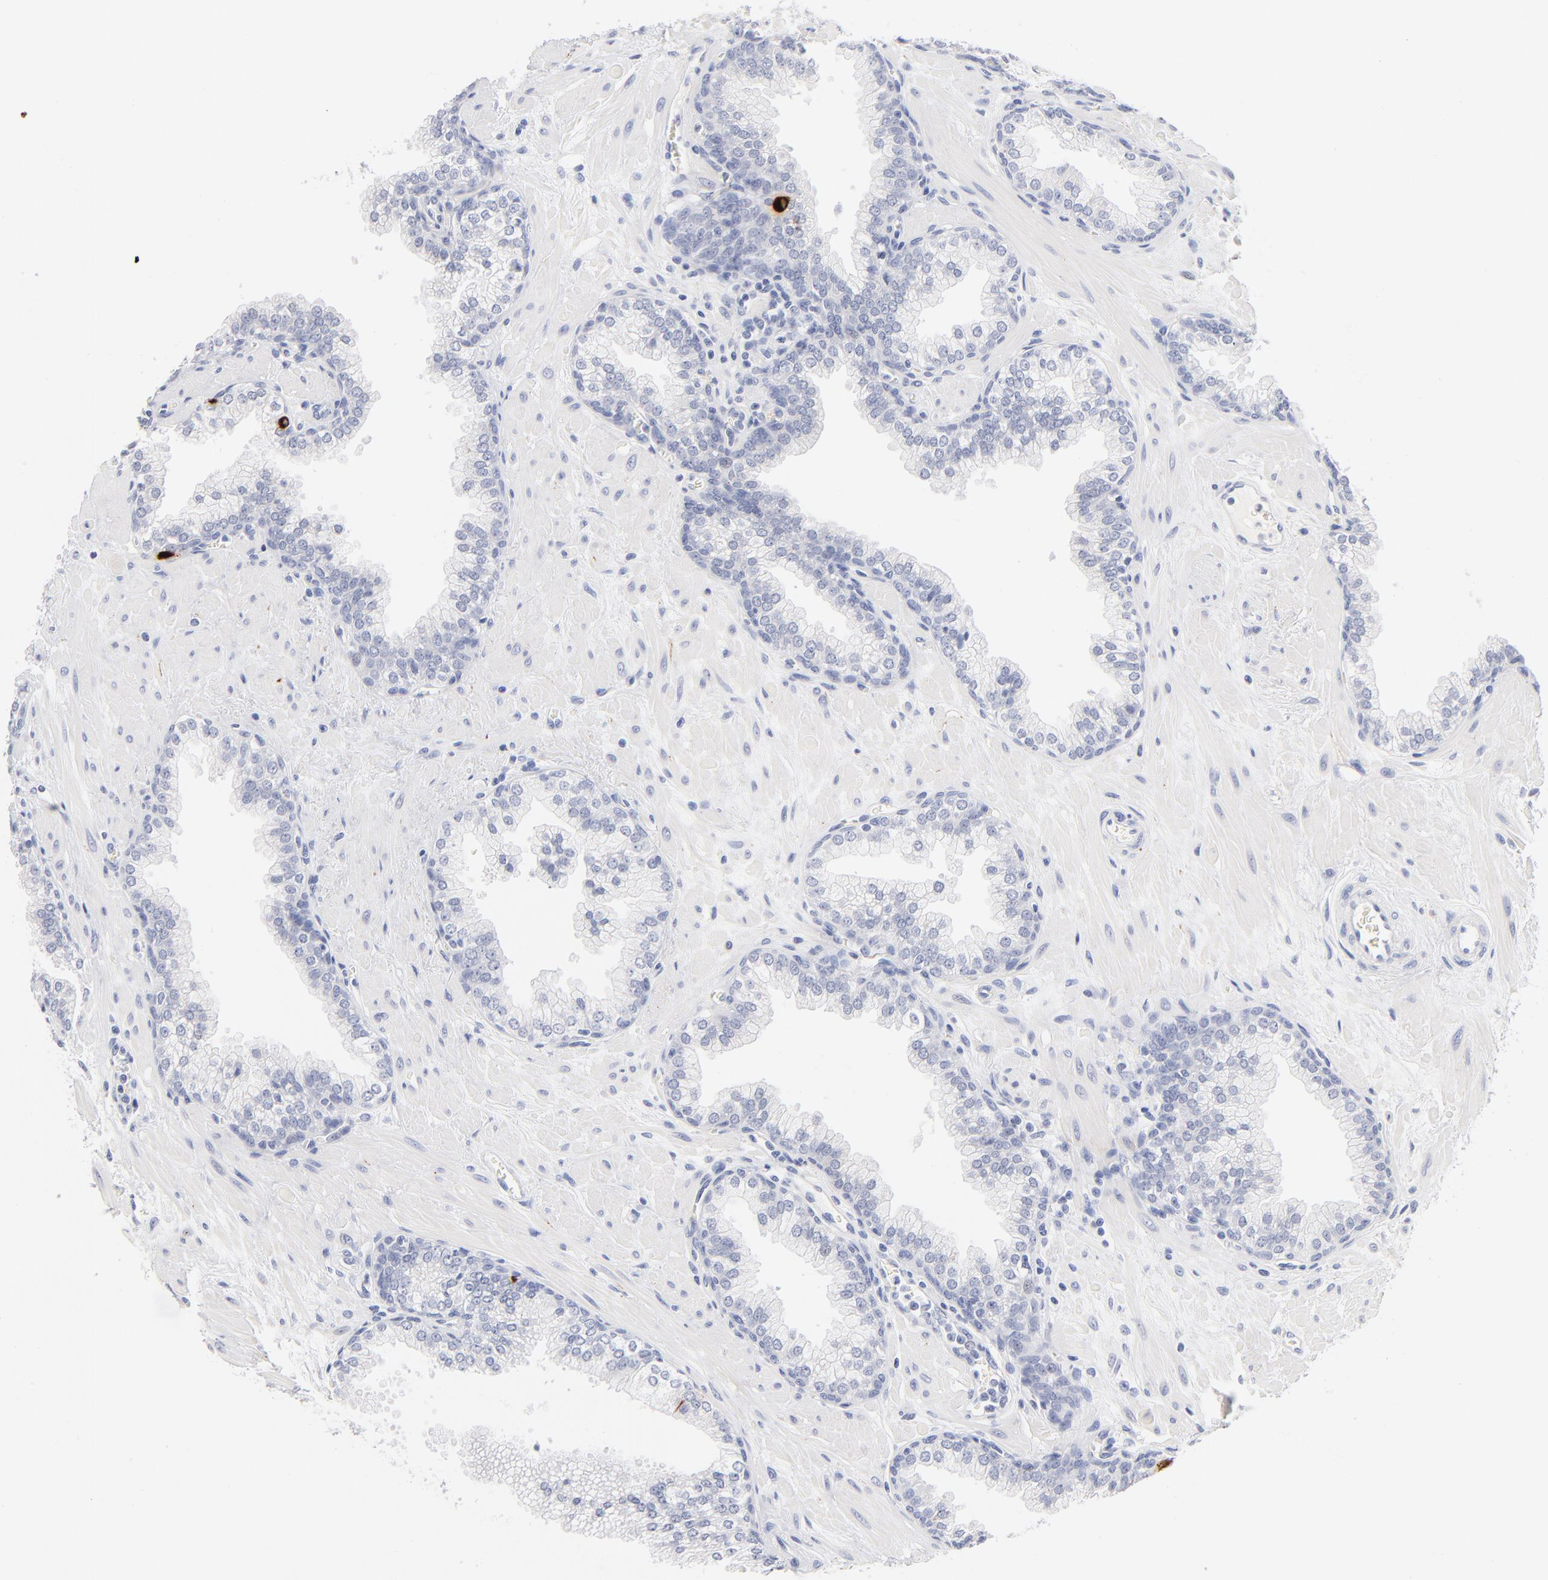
{"staining": {"intensity": "strong", "quantity": "<25%", "location": "cytoplasmic/membranous"}, "tissue": "prostate", "cell_type": "Glandular cells", "image_type": "normal", "snomed": [{"axis": "morphology", "description": "Normal tissue, NOS"}, {"axis": "topography", "description": "Prostate"}], "caption": "Immunohistochemistry (IHC) of benign human prostate shows medium levels of strong cytoplasmic/membranous positivity in about <25% of glandular cells.", "gene": "KHNYN", "patient": {"sex": "male", "age": 60}}